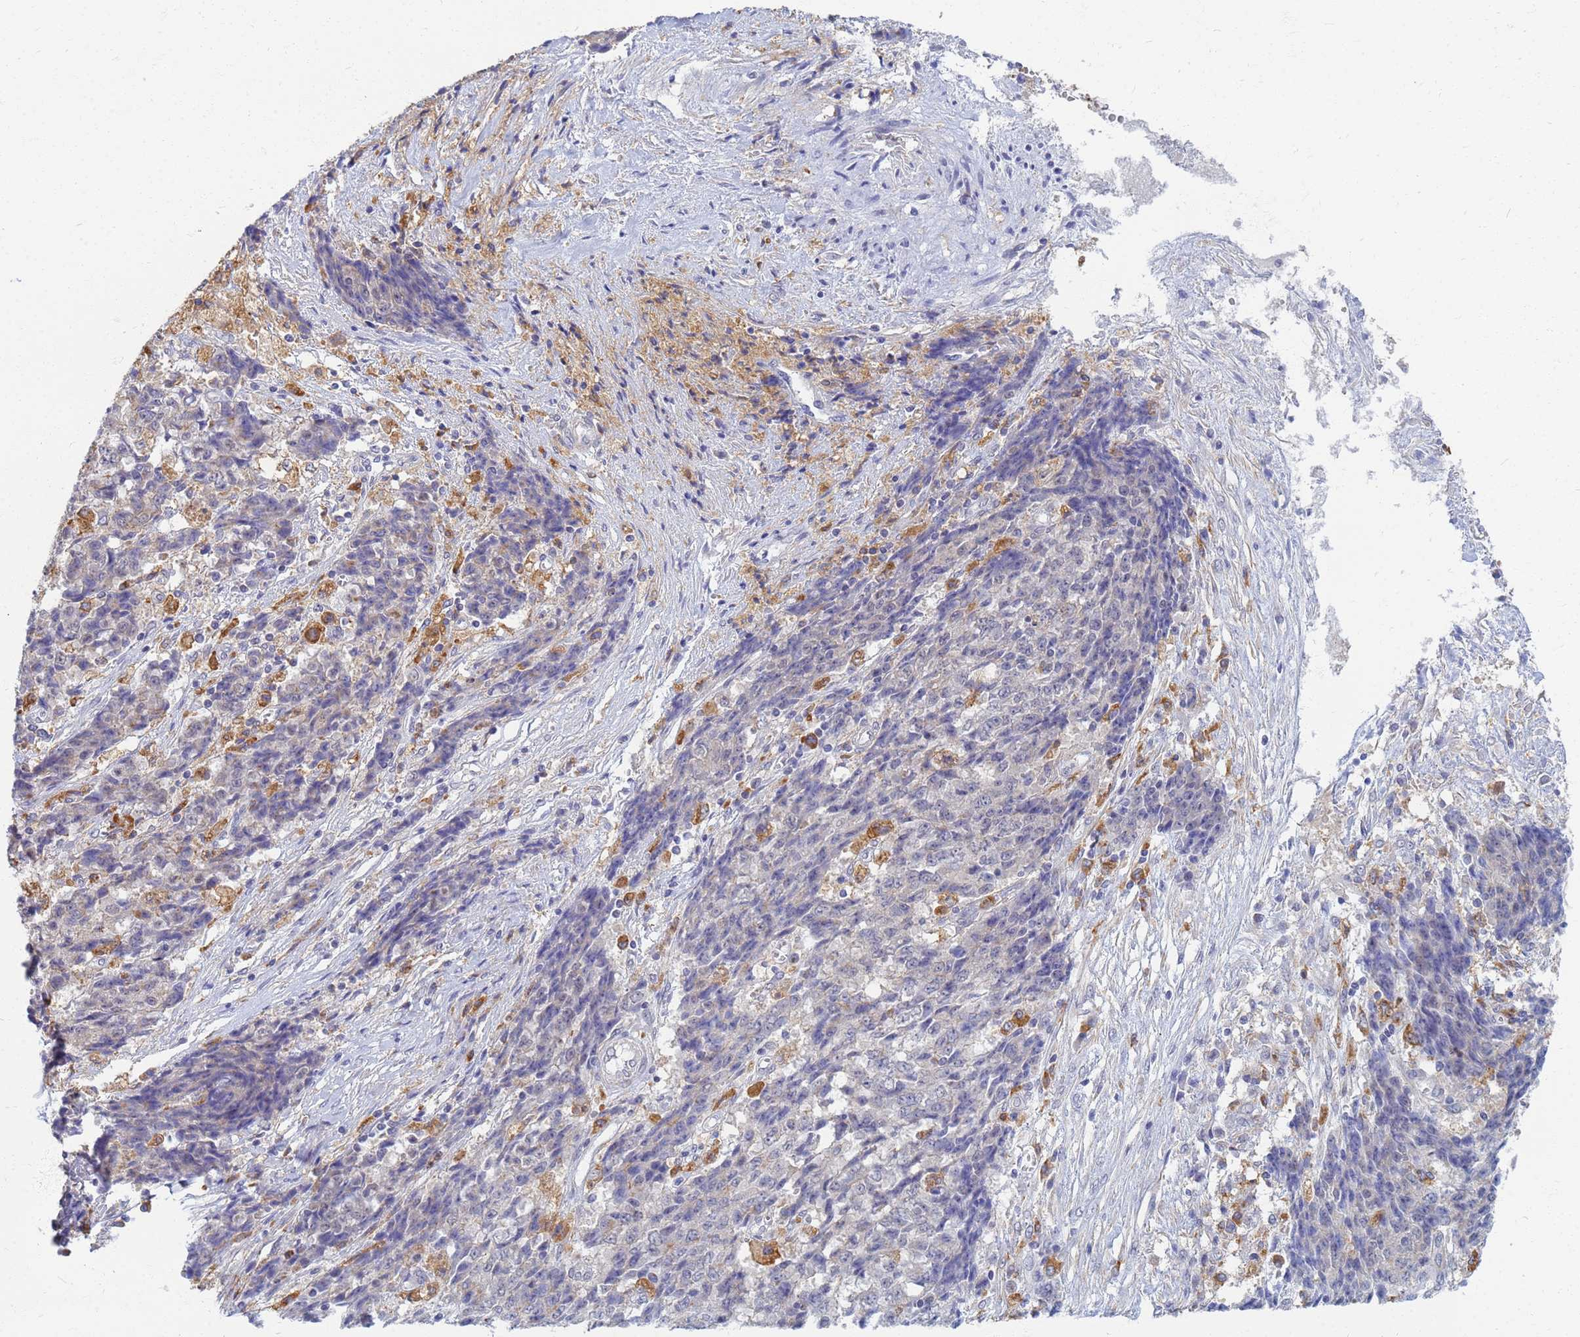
{"staining": {"intensity": "negative", "quantity": "none", "location": "none"}, "tissue": "ovarian cancer", "cell_type": "Tumor cells", "image_type": "cancer", "snomed": [{"axis": "morphology", "description": "Carcinoma, endometroid"}, {"axis": "topography", "description": "Ovary"}], "caption": "This is a histopathology image of immunohistochemistry staining of ovarian cancer (endometroid carcinoma), which shows no expression in tumor cells.", "gene": "ATP6V1E1", "patient": {"sex": "female", "age": 42}}